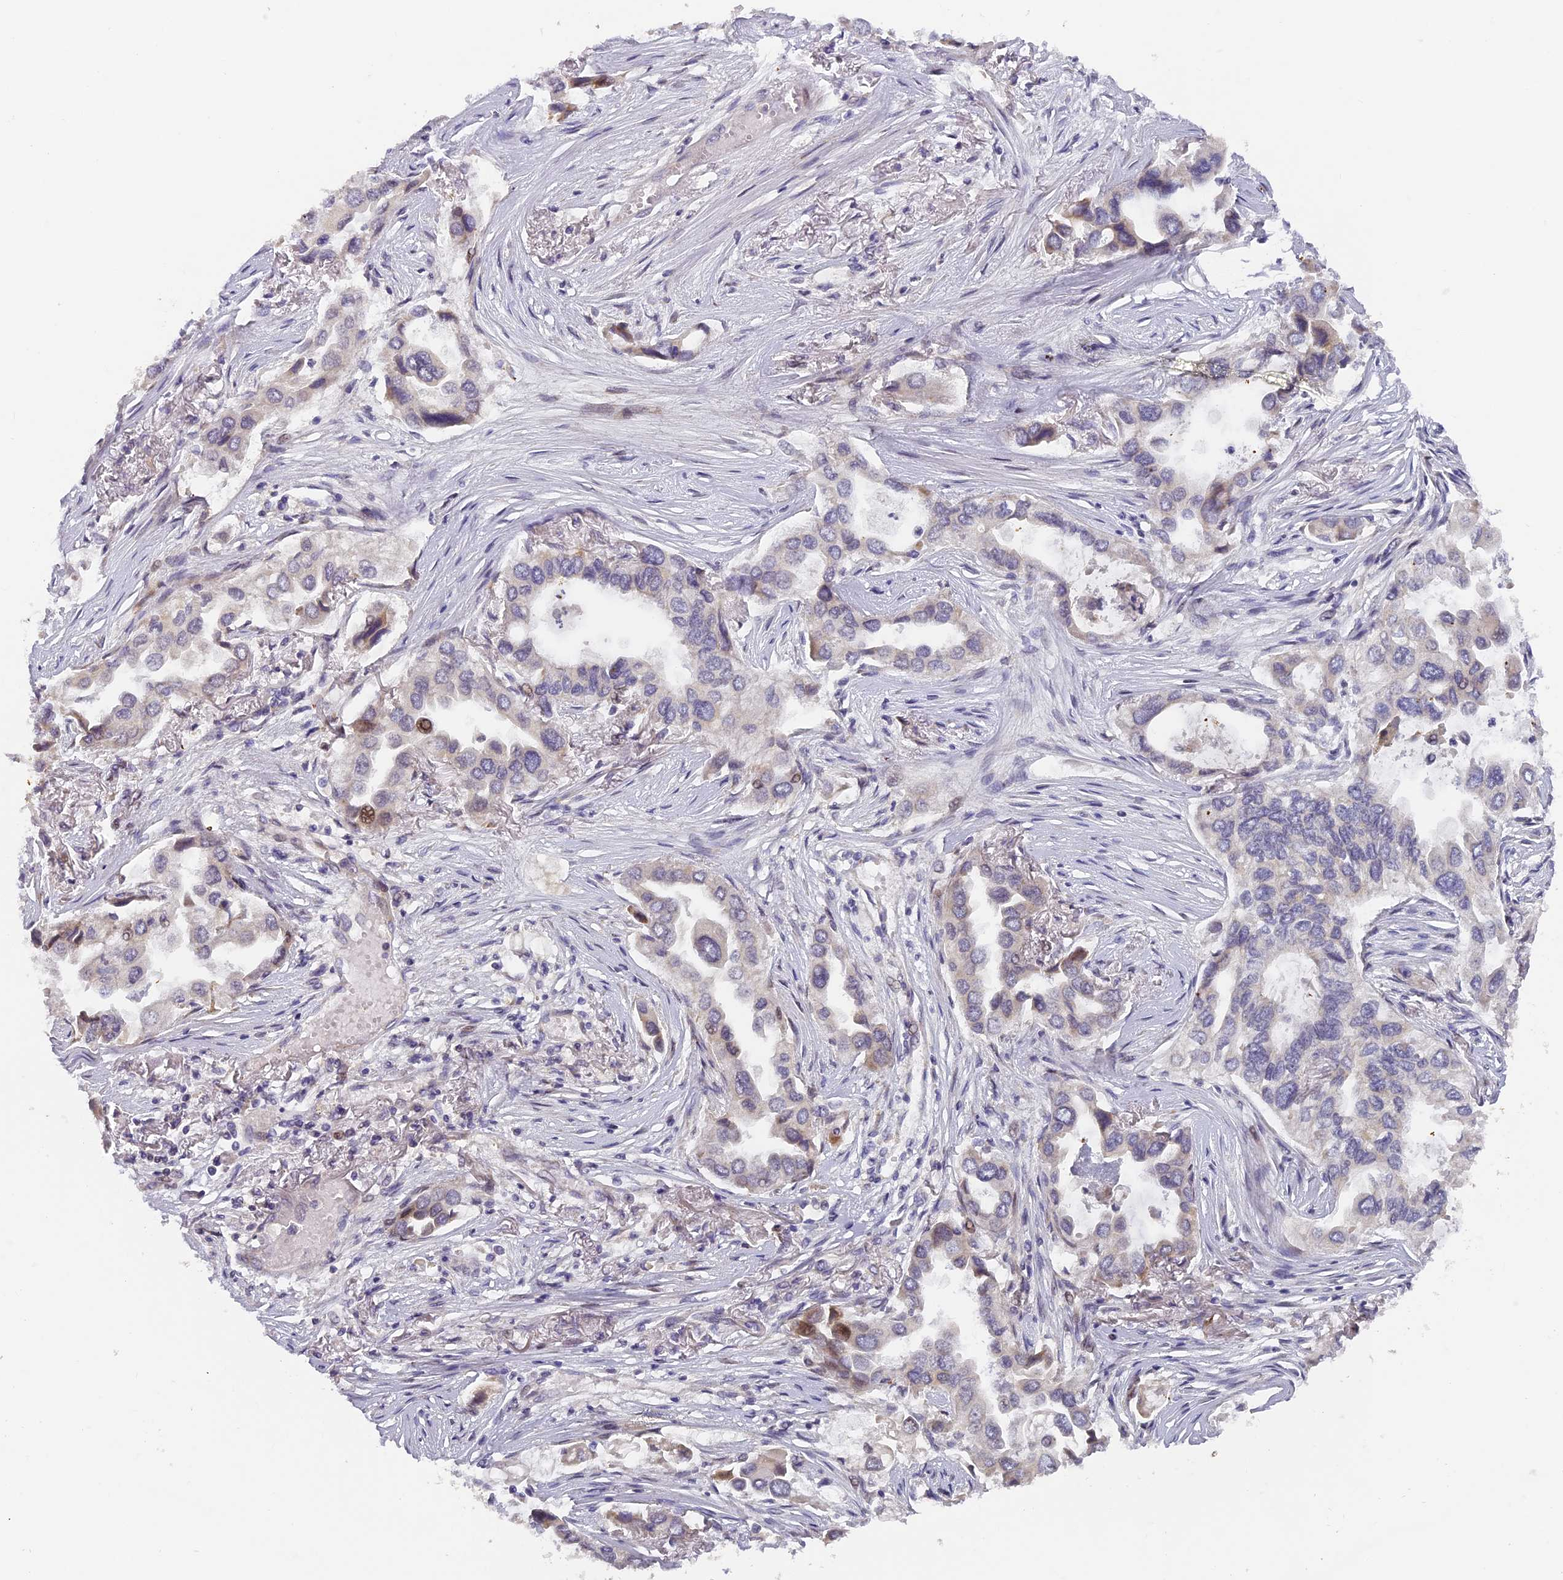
{"staining": {"intensity": "moderate", "quantity": "<25%", "location": "nuclear"}, "tissue": "lung cancer", "cell_type": "Tumor cells", "image_type": "cancer", "snomed": [{"axis": "morphology", "description": "Adenocarcinoma, NOS"}, {"axis": "topography", "description": "Lung"}], "caption": "Immunohistochemical staining of adenocarcinoma (lung) reveals moderate nuclear protein expression in about <25% of tumor cells.", "gene": "RAB28", "patient": {"sex": "female", "age": 76}}